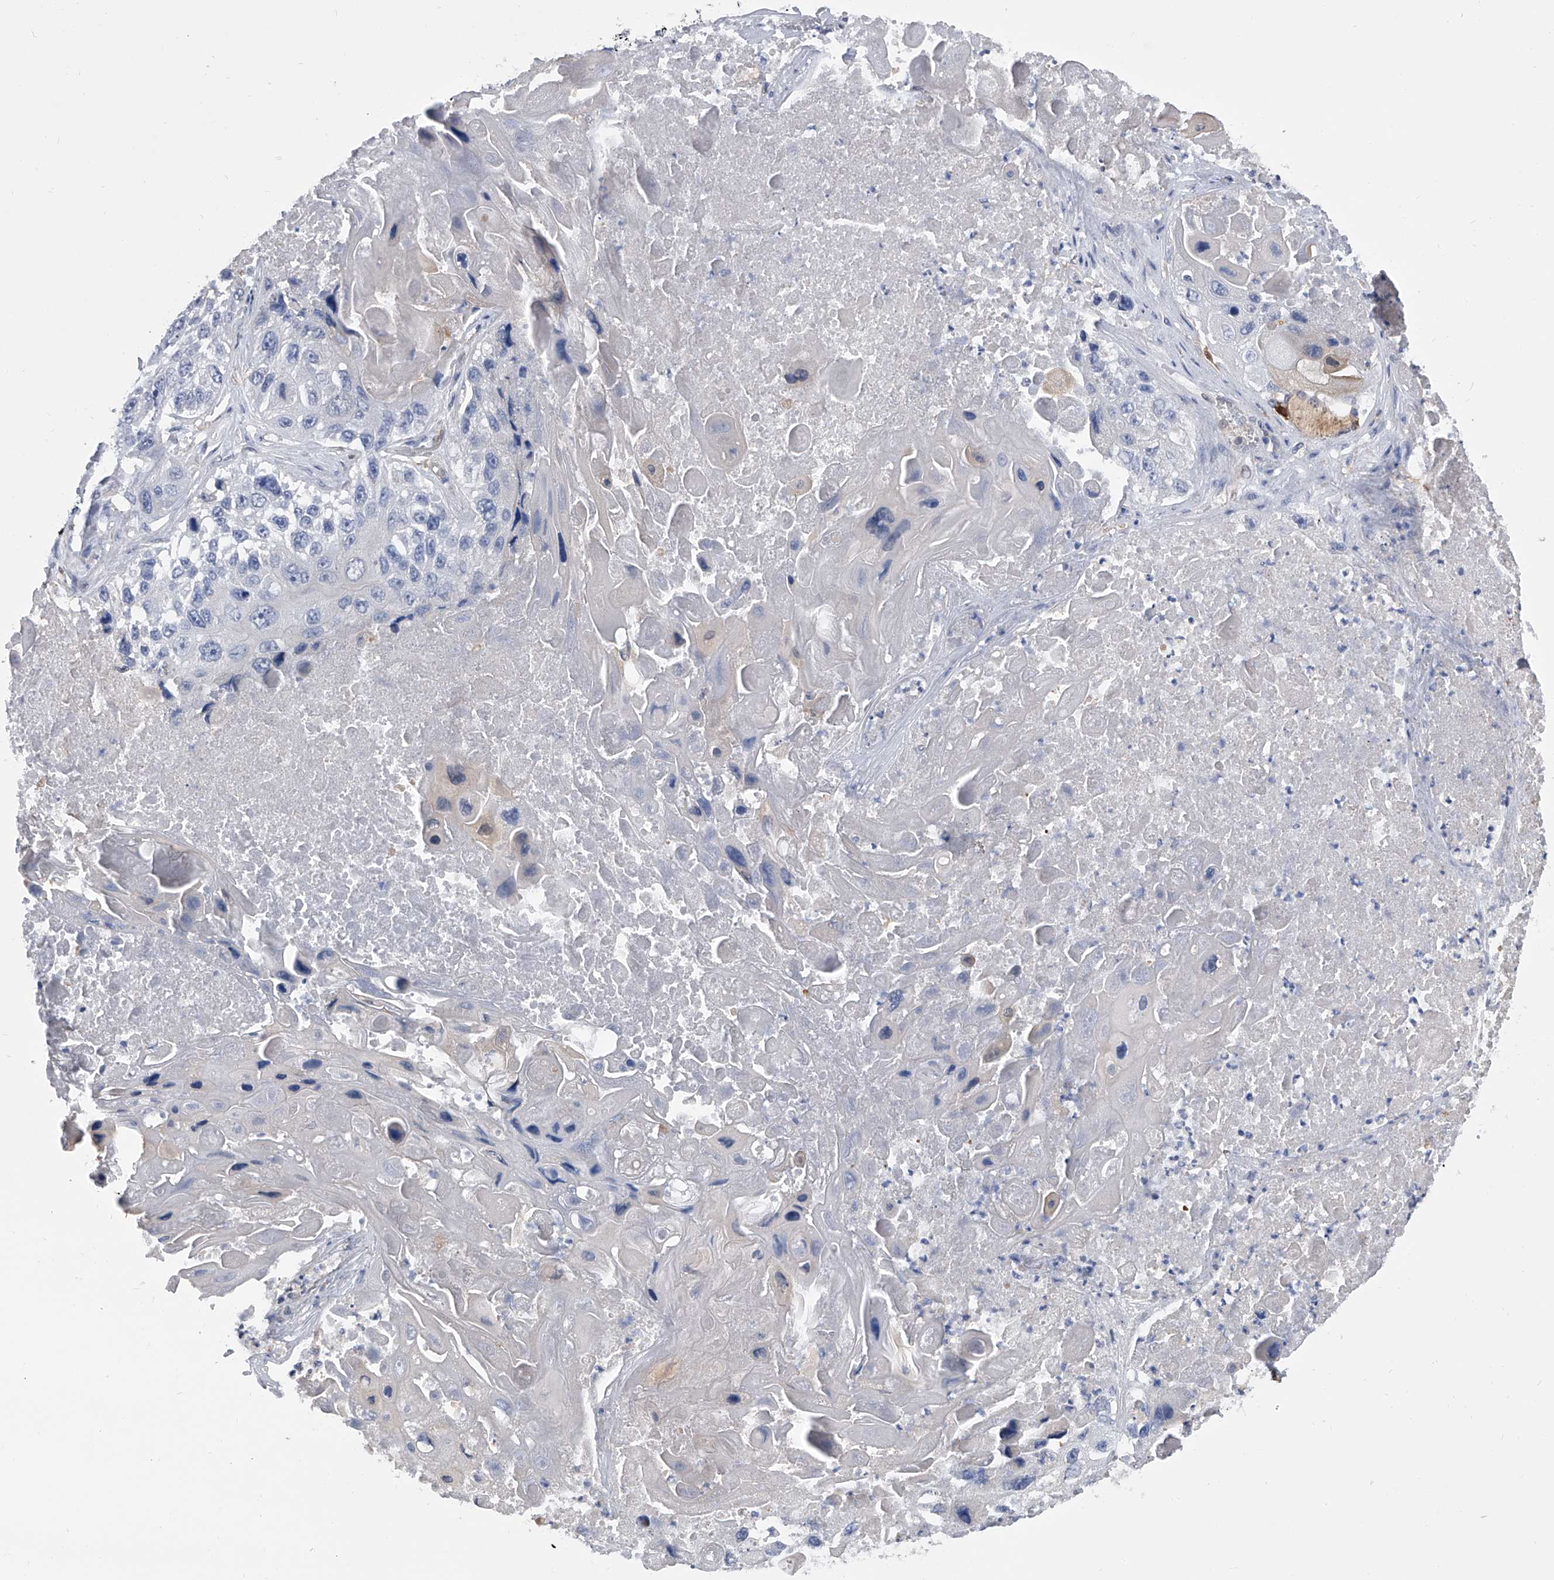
{"staining": {"intensity": "negative", "quantity": "none", "location": "none"}, "tissue": "lung cancer", "cell_type": "Tumor cells", "image_type": "cancer", "snomed": [{"axis": "morphology", "description": "Squamous cell carcinoma, NOS"}, {"axis": "topography", "description": "Lung"}], "caption": "DAB immunohistochemical staining of squamous cell carcinoma (lung) reveals no significant expression in tumor cells. Brightfield microscopy of immunohistochemistry stained with DAB (brown) and hematoxylin (blue), captured at high magnification.", "gene": "SERPINB9", "patient": {"sex": "male", "age": 61}}